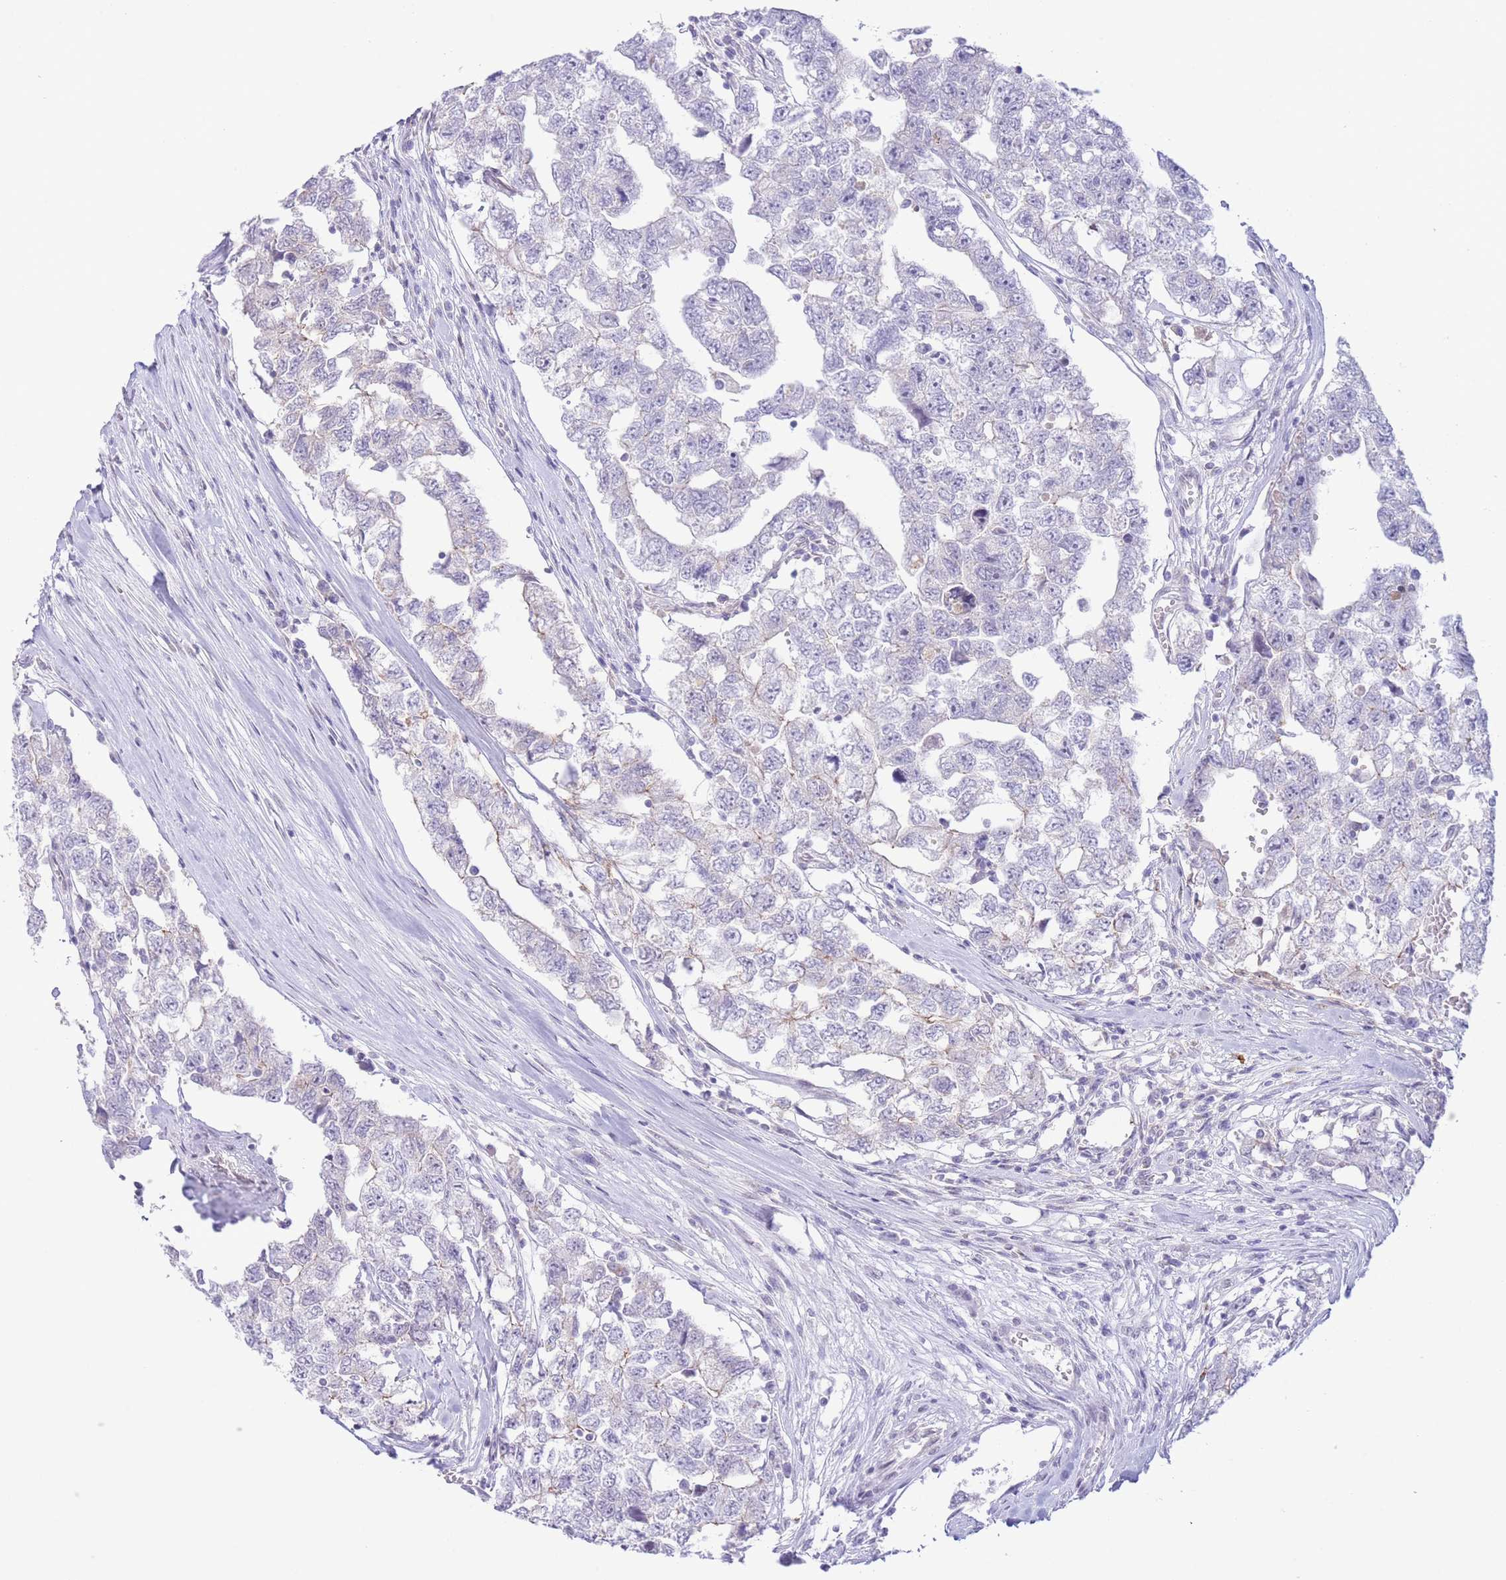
{"staining": {"intensity": "negative", "quantity": "none", "location": "none"}, "tissue": "testis cancer", "cell_type": "Tumor cells", "image_type": "cancer", "snomed": [{"axis": "morphology", "description": "Carcinoma, Embryonal, NOS"}, {"axis": "topography", "description": "Testis"}], "caption": "Immunohistochemical staining of human testis embryonal carcinoma shows no significant staining in tumor cells.", "gene": "LCLAT1", "patient": {"sex": "male", "age": 22}}